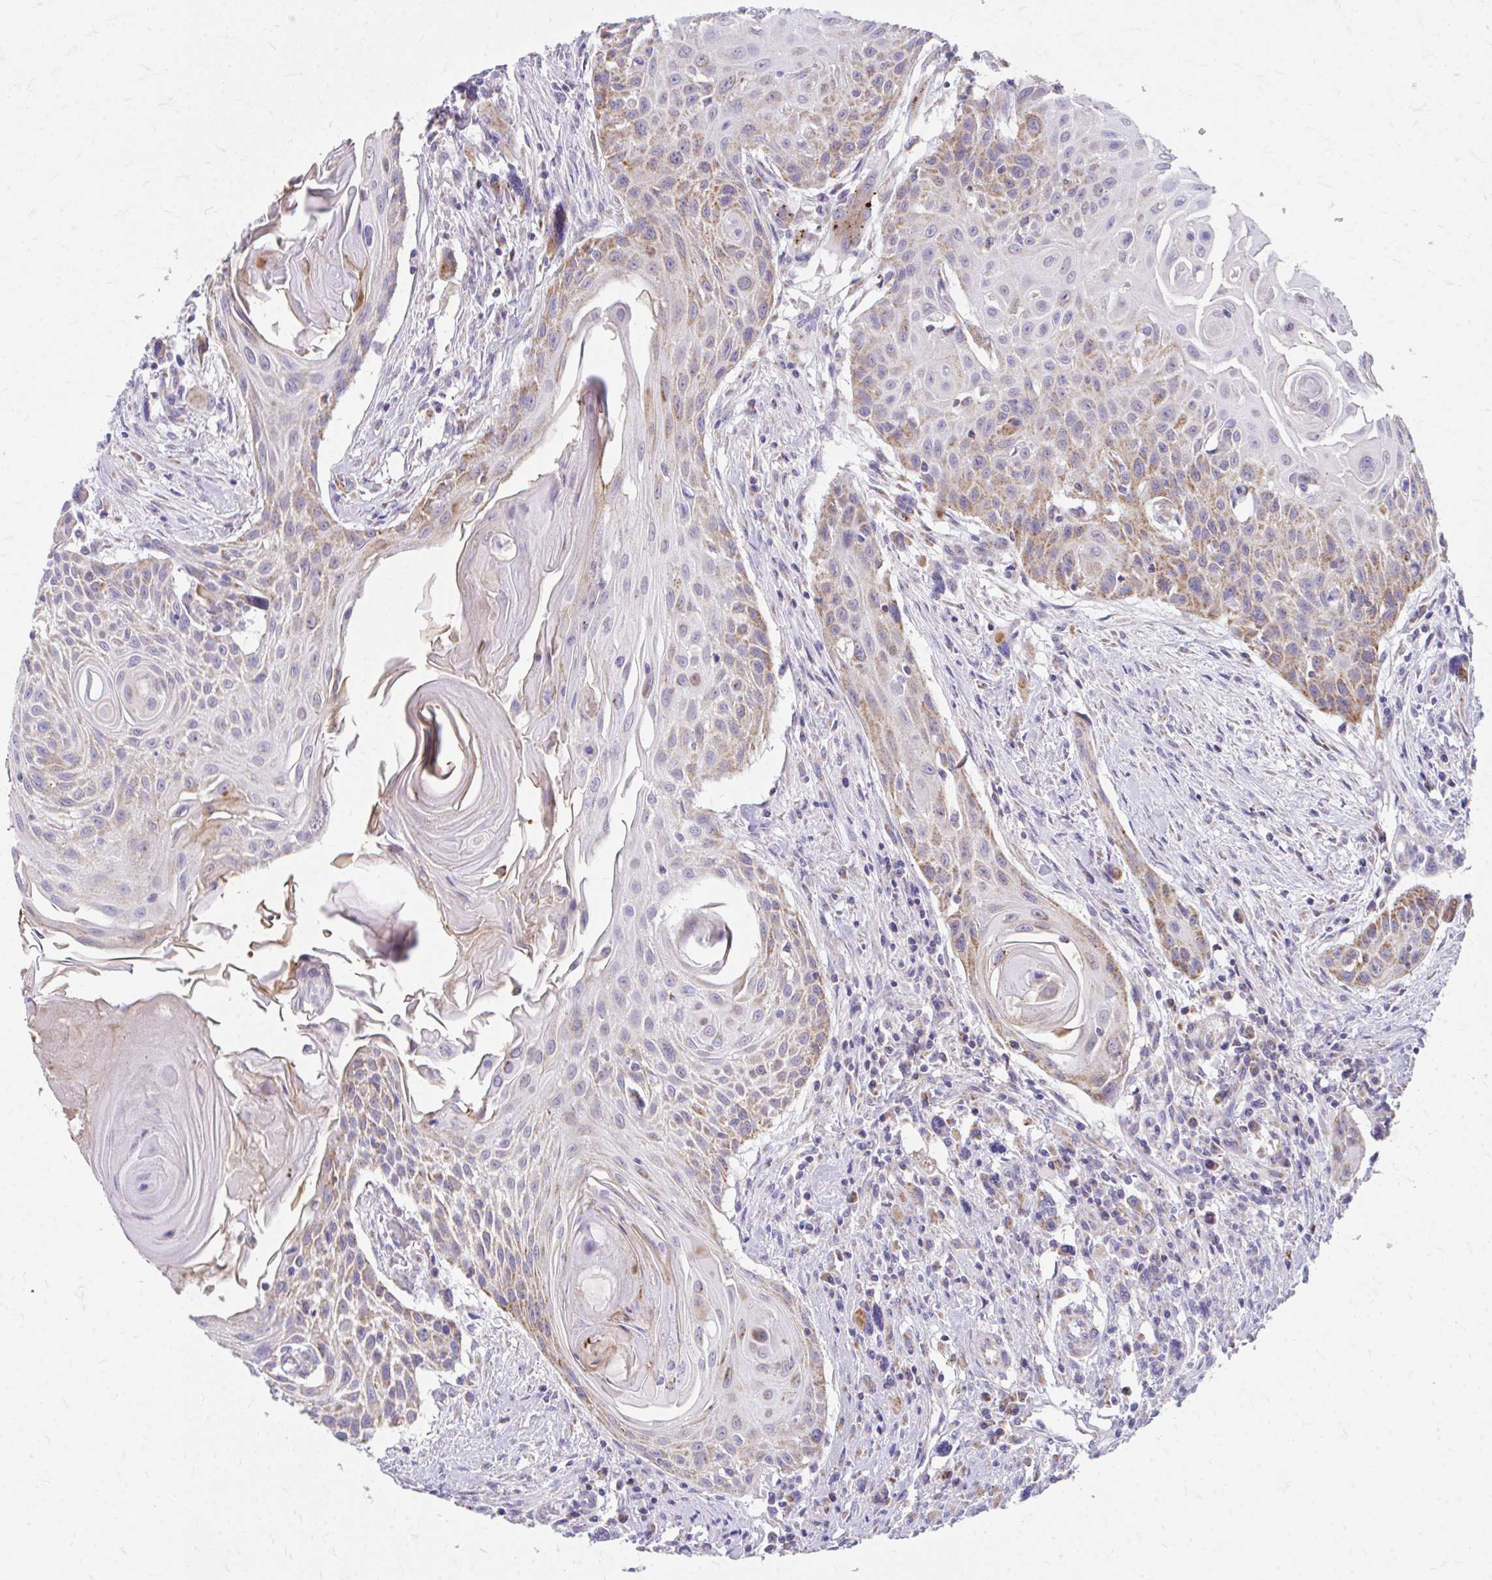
{"staining": {"intensity": "moderate", "quantity": "25%-75%", "location": "cytoplasmic/membranous"}, "tissue": "head and neck cancer", "cell_type": "Tumor cells", "image_type": "cancer", "snomed": [{"axis": "morphology", "description": "Squamous cell carcinoma, NOS"}, {"axis": "topography", "description": "Lymph node"}, {"axis": "topography", "description": "Salivary gland"}, {"axis": "topography", "description": "Head-Neck"}], "caption": "Human squamous cell carcinoma (head and neck) stained with a brown dye displays moderate cytoplasmic/membranous positive positivity in approximately 25%-75% of tumor cells.", "gene": "MRPL19", "patient": {"sex": "female", "age": 74}}